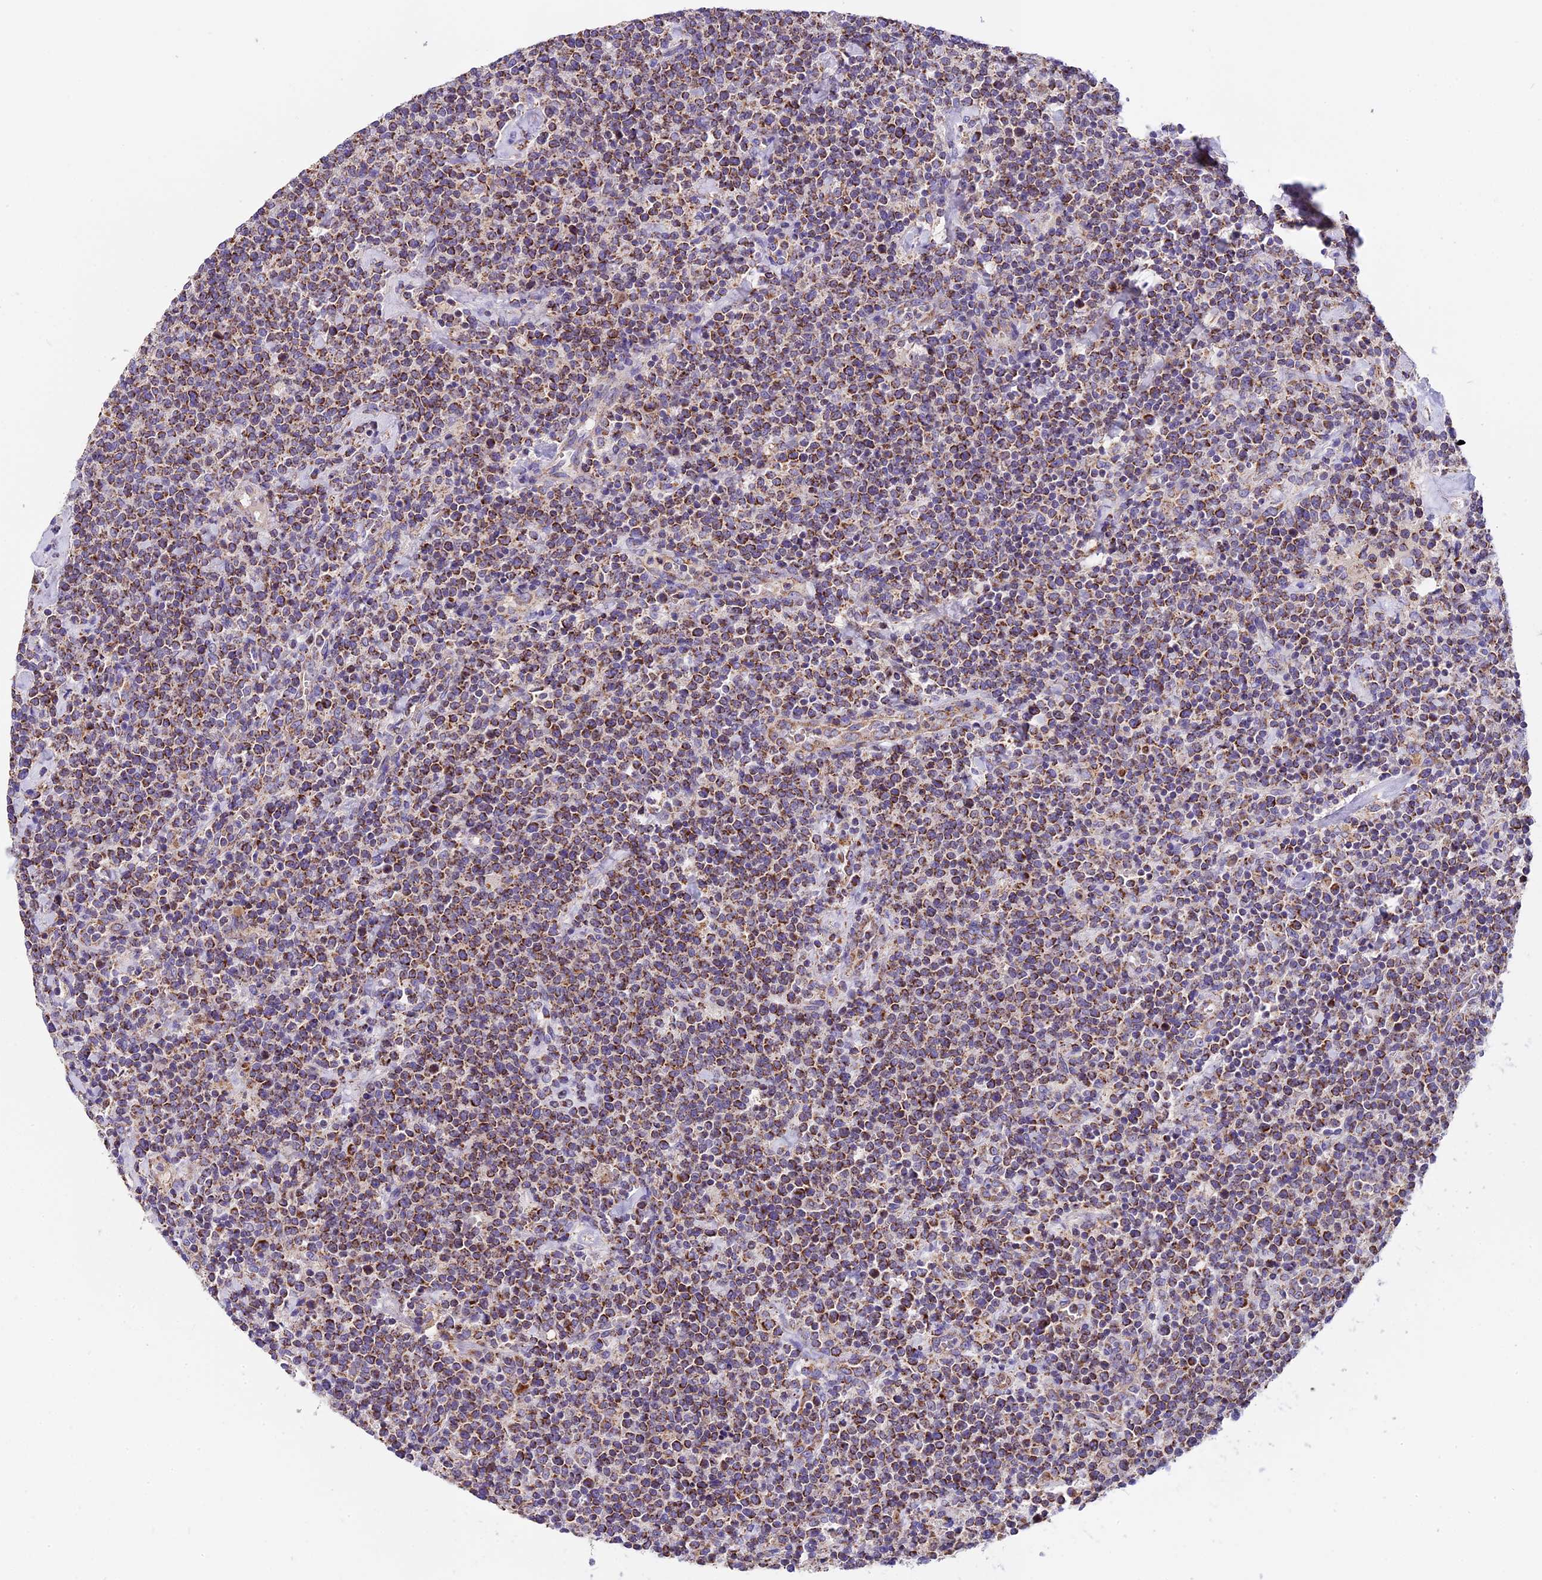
{"staining": {"intensity": "moderate", "quantity": ">75%", "location": "cytoplasmic/membranous"}, "tissue": "lymphoma", "cell_type": "Tumor cells", "image_type": "cancer", "snomed": [{"axis": "morphology", "description": "Malignant lymphoma, non-Hodgkin's type, High grade"}, {"axis": "topography", "description": "Lymph node"}], "caption": "Protein expression analysis of lymphoma shows moderate cytoplasmic/membranous expression in about >75% of tumor cells.", "gene": "MGME1", "patient": {"sex": "male", "age": 61}}